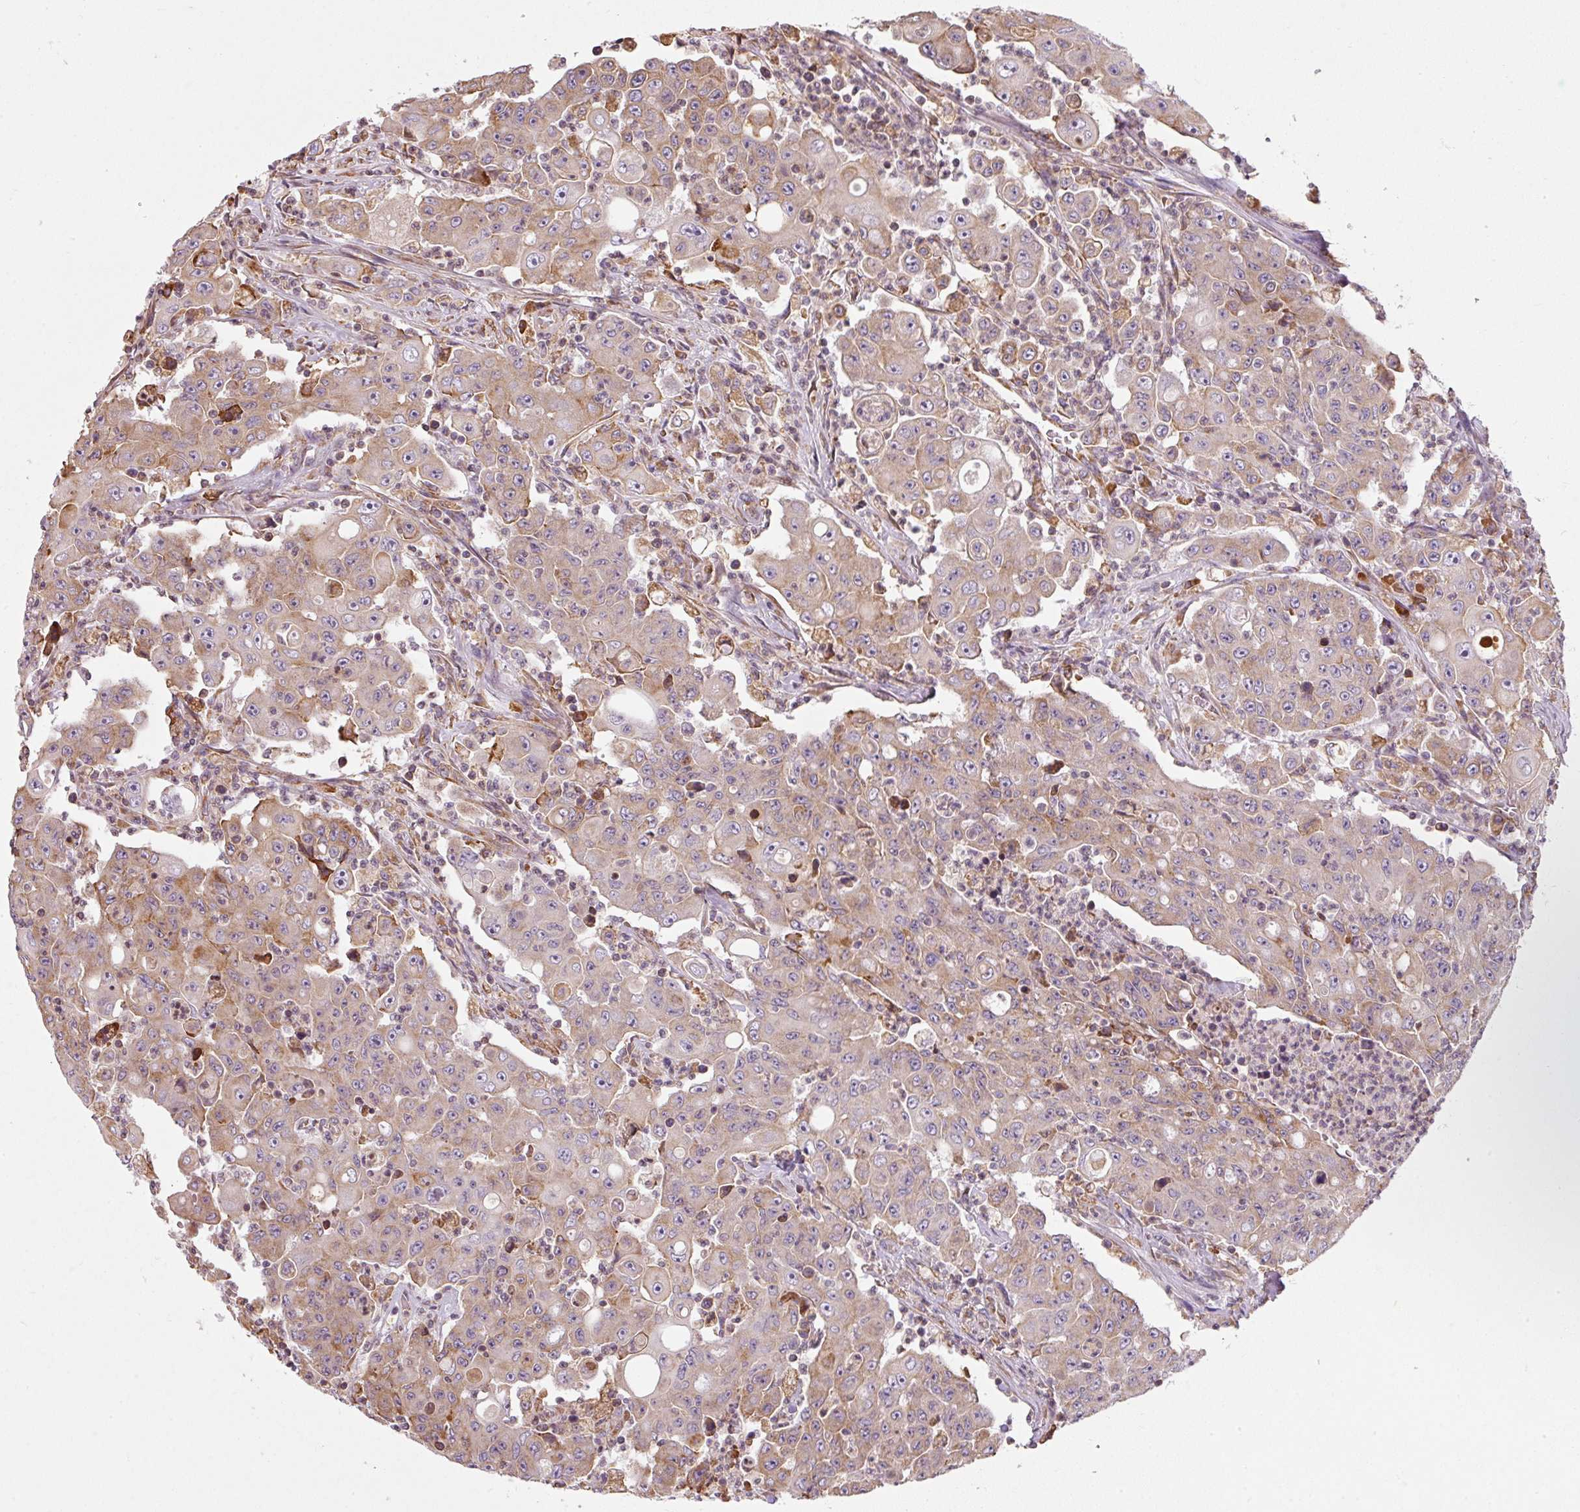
{"staining": {"intensity": "moderate", "quantity": ">75%", "location": "cytoplasmic/membranous"}, "tissue": "colorectal cancer", "cell_type": "Tumor cells", "image_type": "cancer", "snomed": [{"axis": "morphology", "description": "Adenocarcinoma, NOS"}, {"axis": "topography", "description": "Colon"}], "caption": "Immunohistochemistry of human colorectal cancer (adenocarcinoma) demonstrates medium levels of moderate cytoplasmic/membranous positivity in approximately >75% of tumor cells.", "gene": "MORN4", "patient": {"sex": "male", "age": 51}}